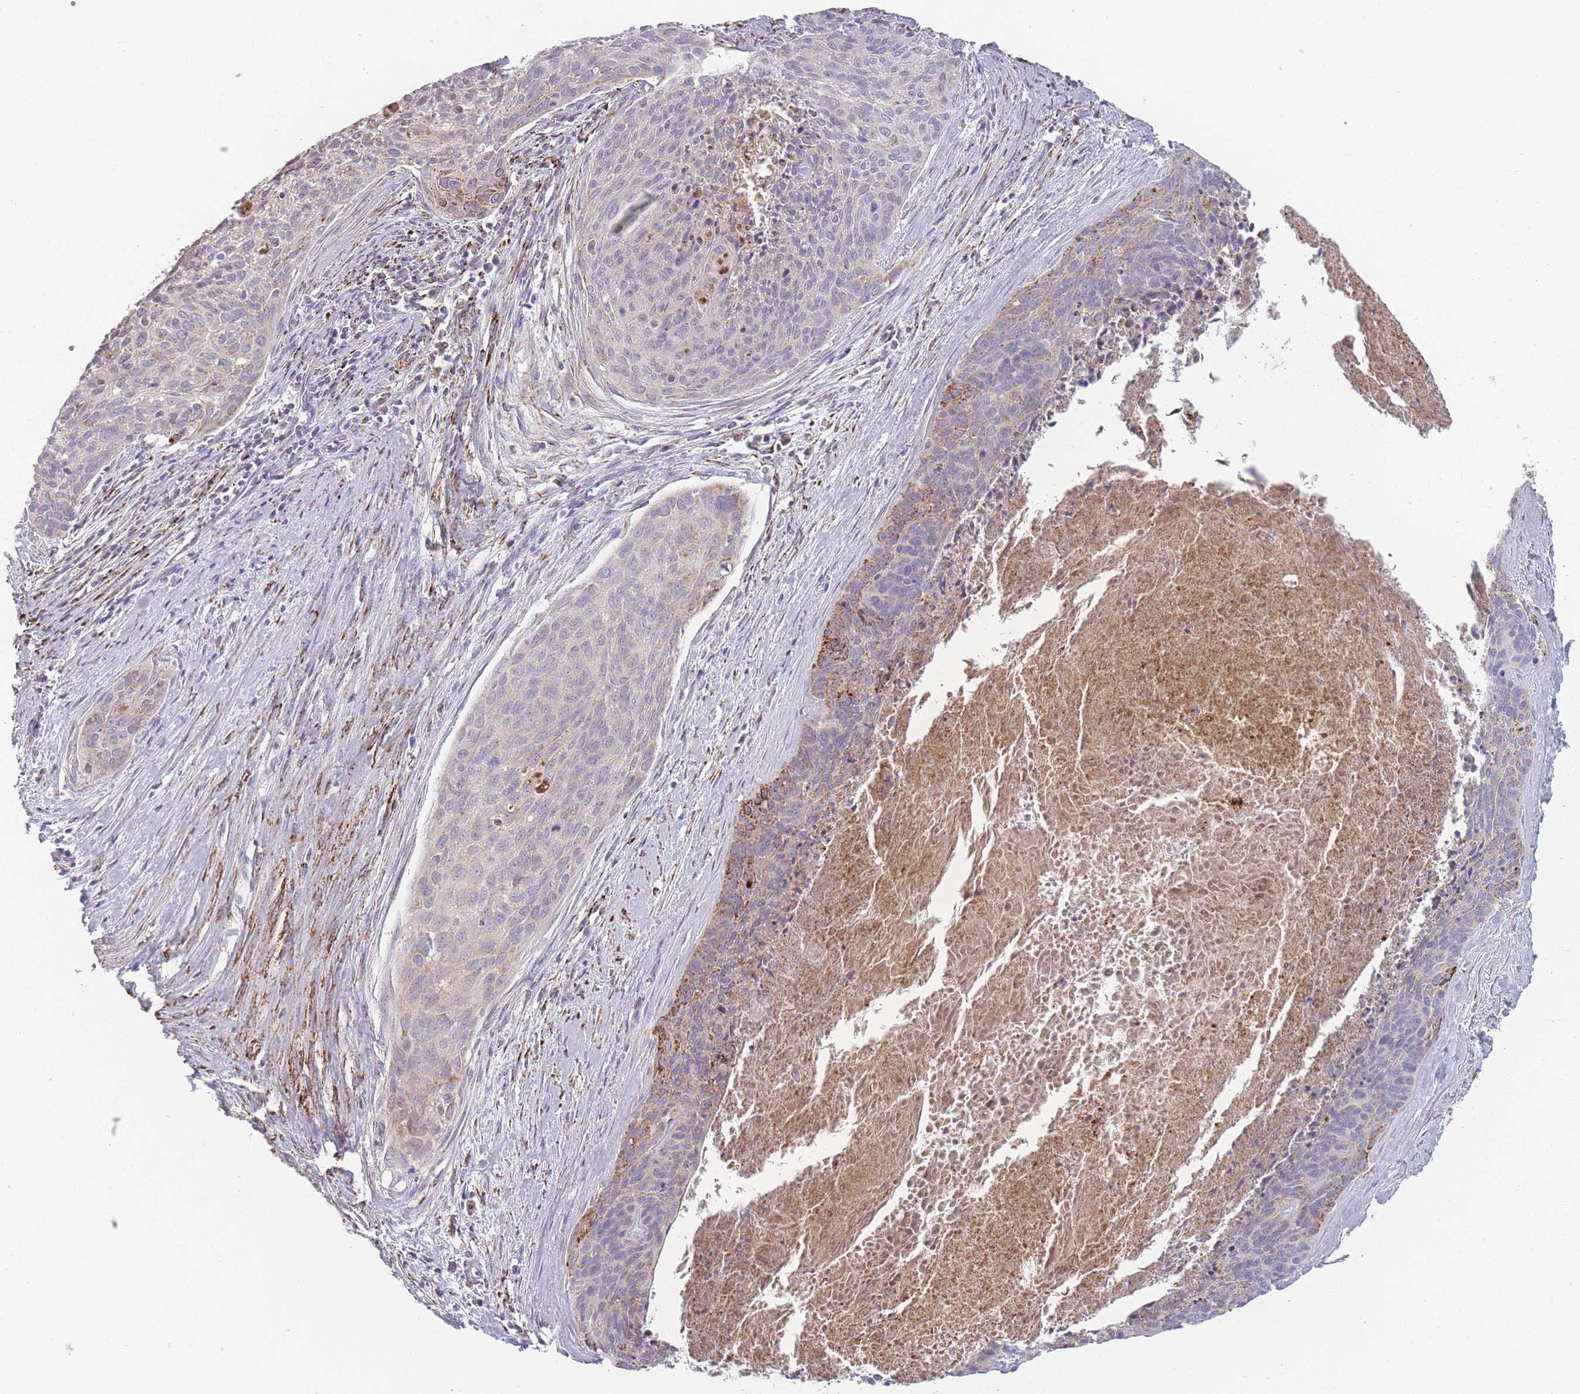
{"staining": {"intensity": "moderate", "quantity": "<25%", "location": "cytoplasmic/membranous"}, "tissue": "cervical cancer", "cell_type": "Tumor cells", "image_type": "cancer", "snomed": [{"axis": "morphology", "description": "Squamous cell carcinoma, NOS"}, {"axis": "topography", "description": "Cervix"}], "caption": "Cervical squamous cell carcinoma stained with a brown dye displays moderate cytoplasmic/membranous positive positivity in approximately <25% of tumor cells.", "gene": "PEX11B", "patient": {"sex": "female", "age": 55}}